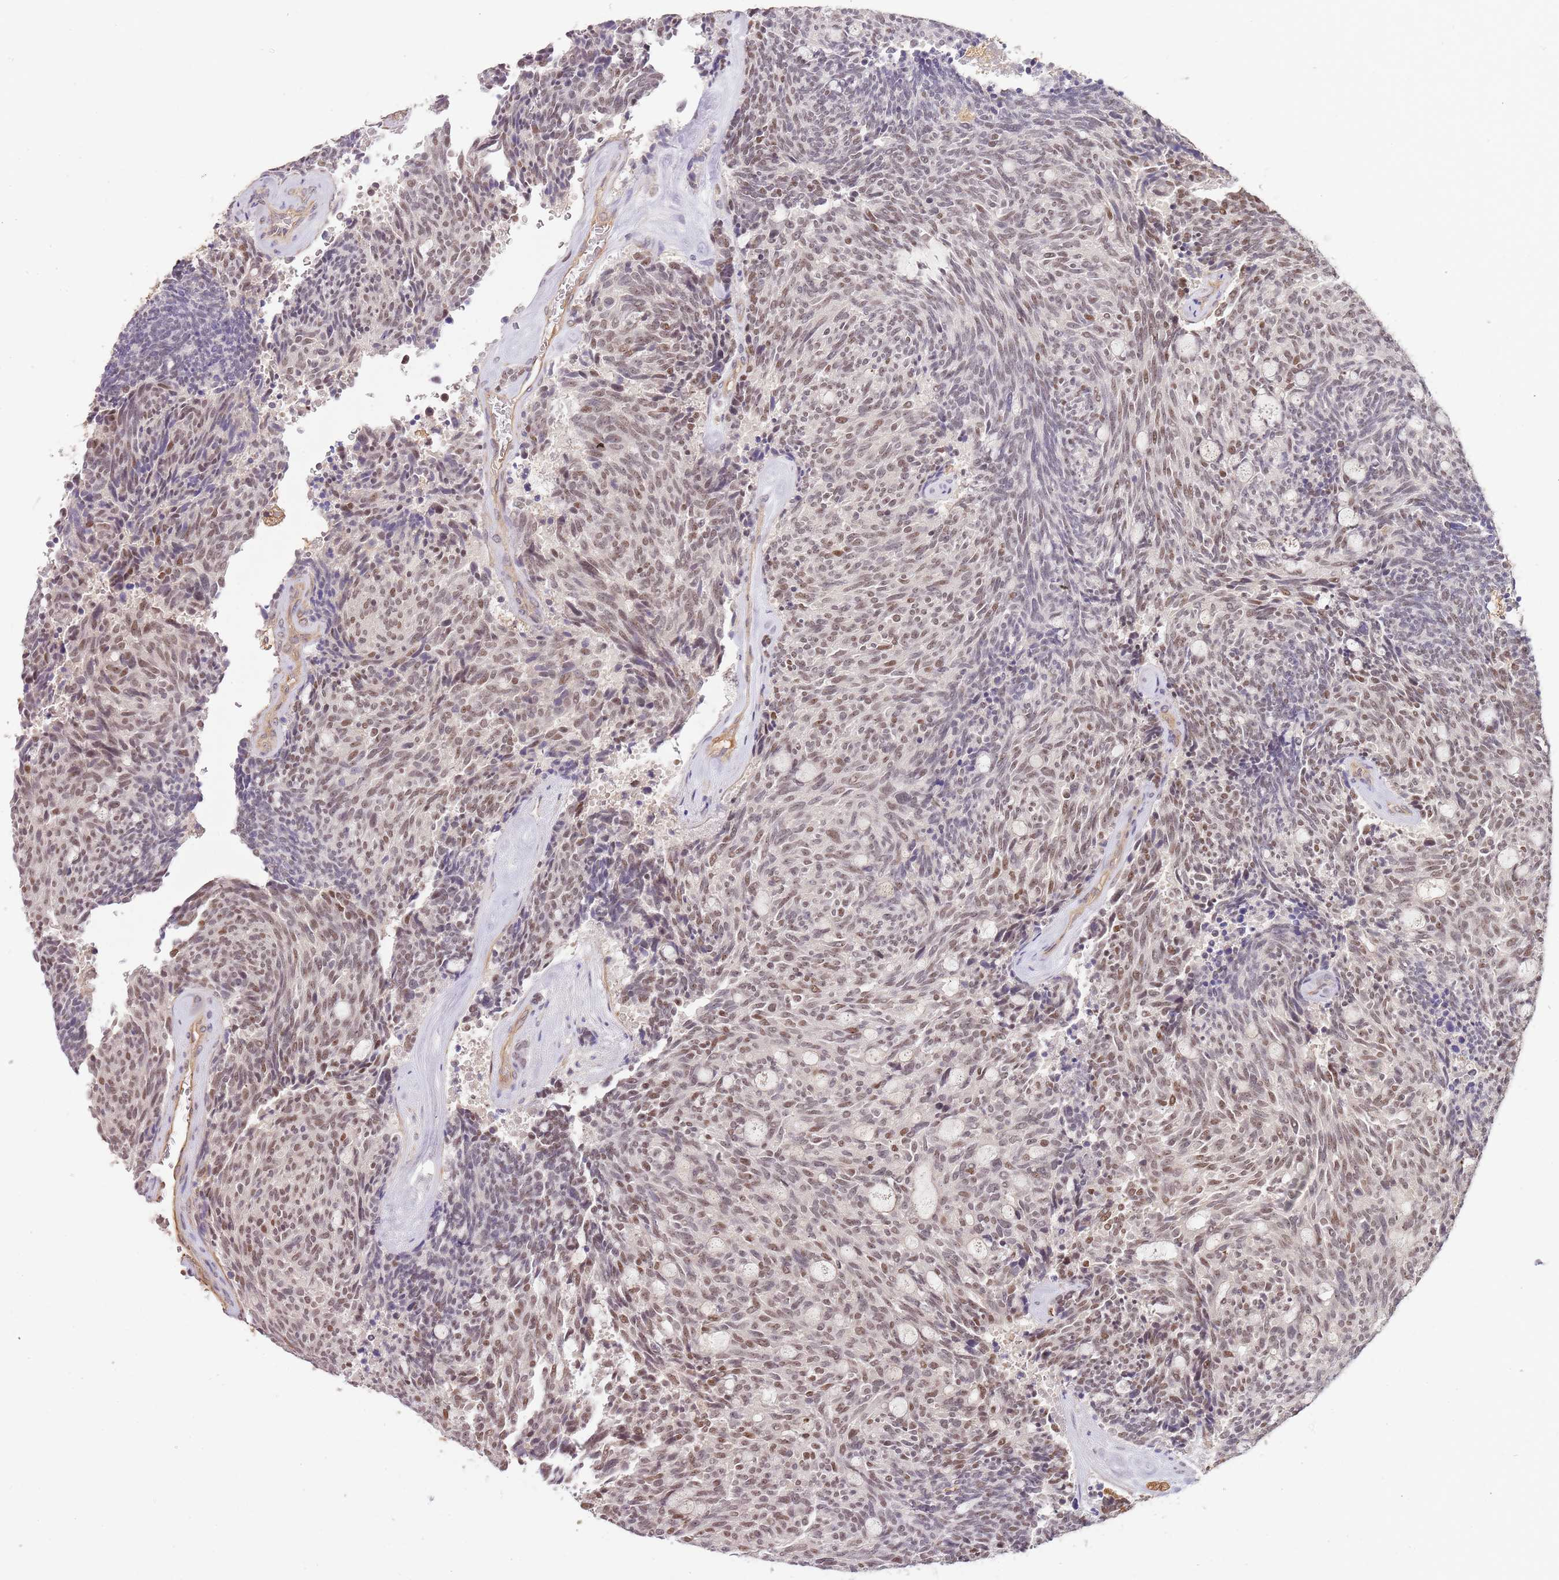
{"staining": {"intensity": "moderate", "quantity": "25%-75%", "location": "nuclear"}, "tissue": "carcinoid", "cell_type": "Tumor cells", "image_type": "cancer", "snomed": [{"axis": "morphology", "description": "Carcinoid, malignant, NOS"}, {"axis": "topography", "description": "Pancreas"}], "caption": "This micrograph reveals IHC staining of human carcinoid, with medium moderate nuclear staining in approximately 25%-75% of tumor cells.", "gene": "SURF2", "patient": {"sex": "female", "age": 54}}